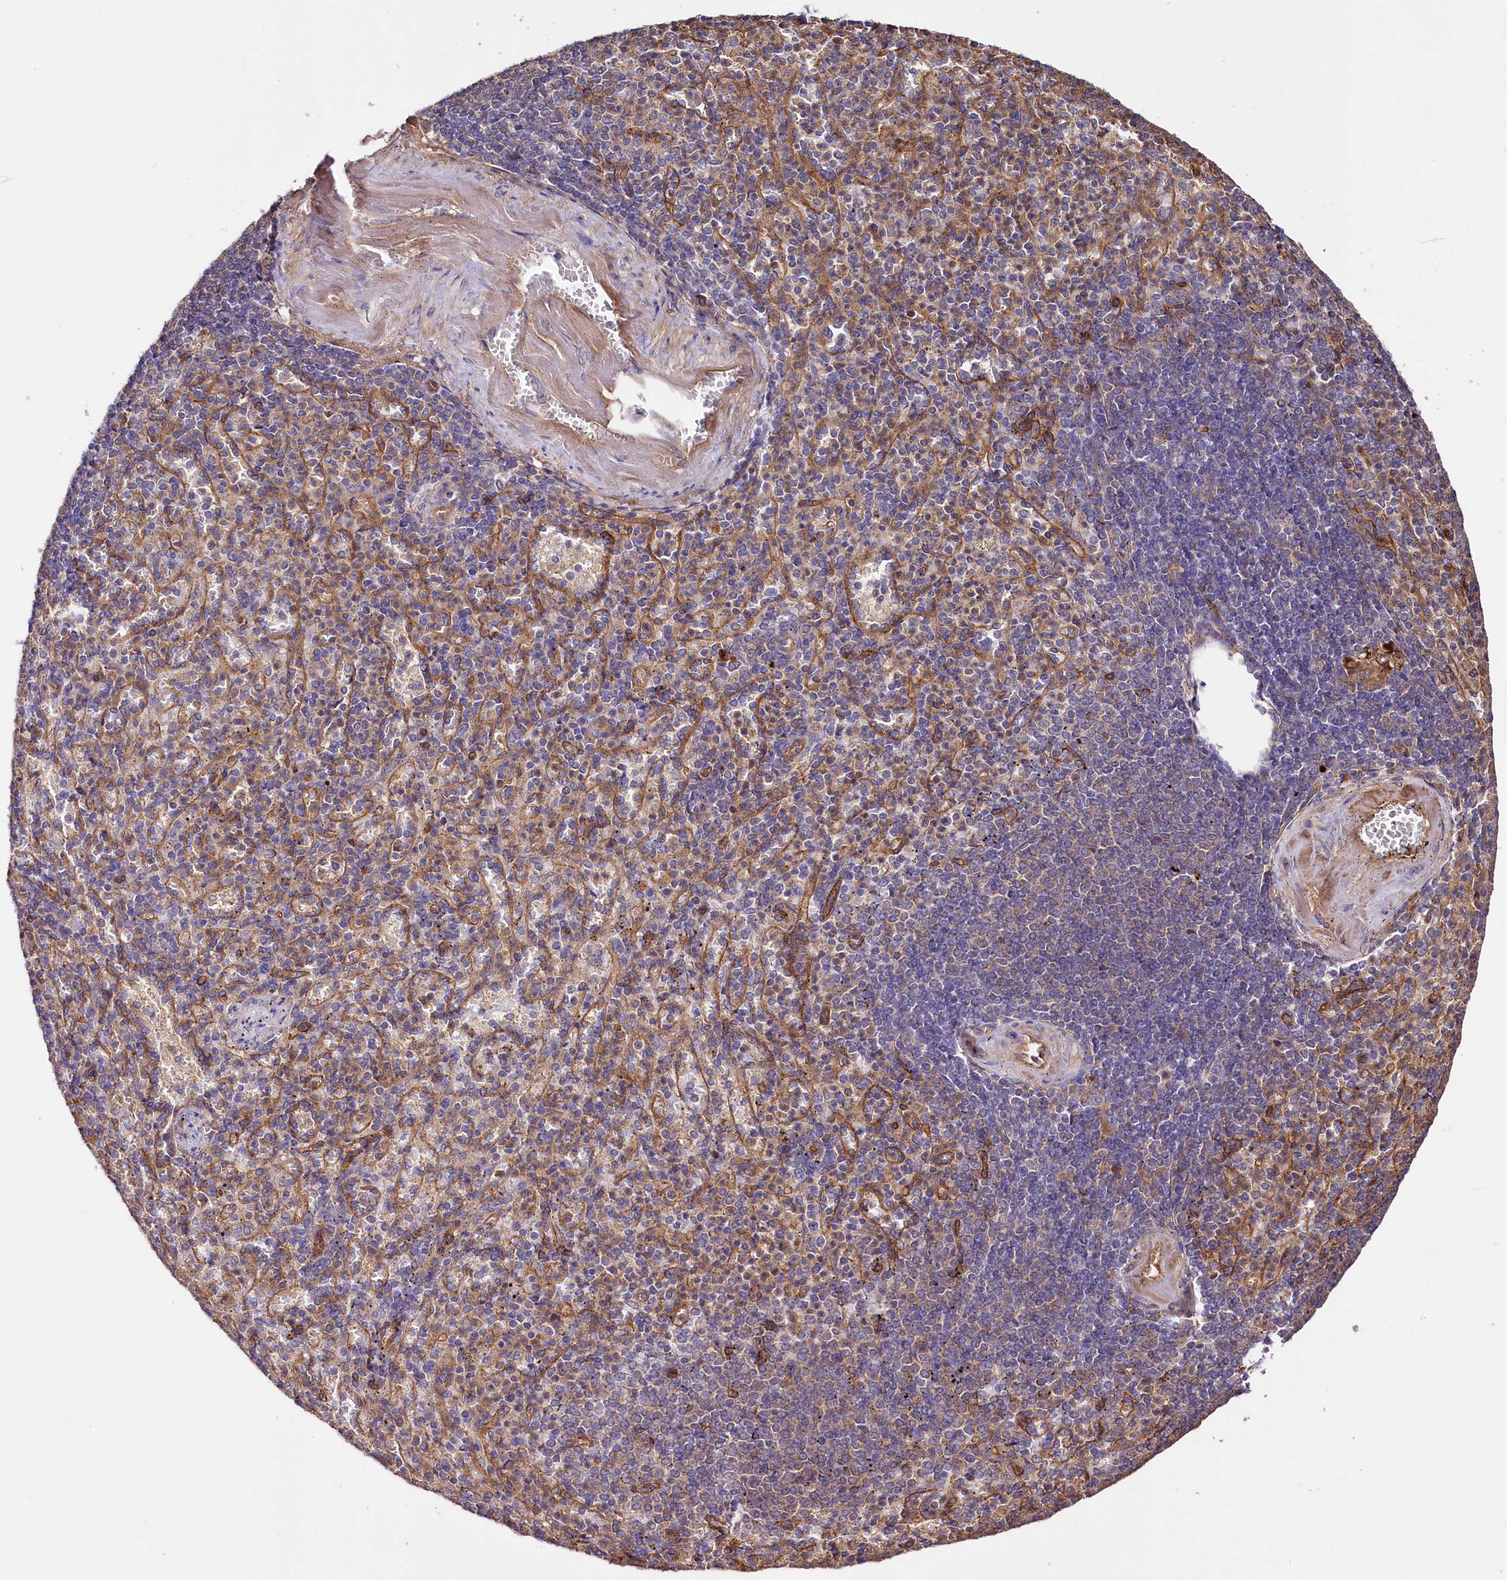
{"staining": {"intensity": "negative", "quantity": "none", "location": "none"}, "tissue": "spleen", "cell_type": "Cells in red pulp", "image_type": "normal", "snomed": [{"axis": "morphology", "description": "Normal tissue, NOS"}, {"axis": "topography", "description": "Spleen"}], "caption": "Immunohistochemical staining of benign human spleen demonstrates no significant staining in cells in red pulp.", "gene": "CEP295", "patient": {"sex": "female", "age": 74}}